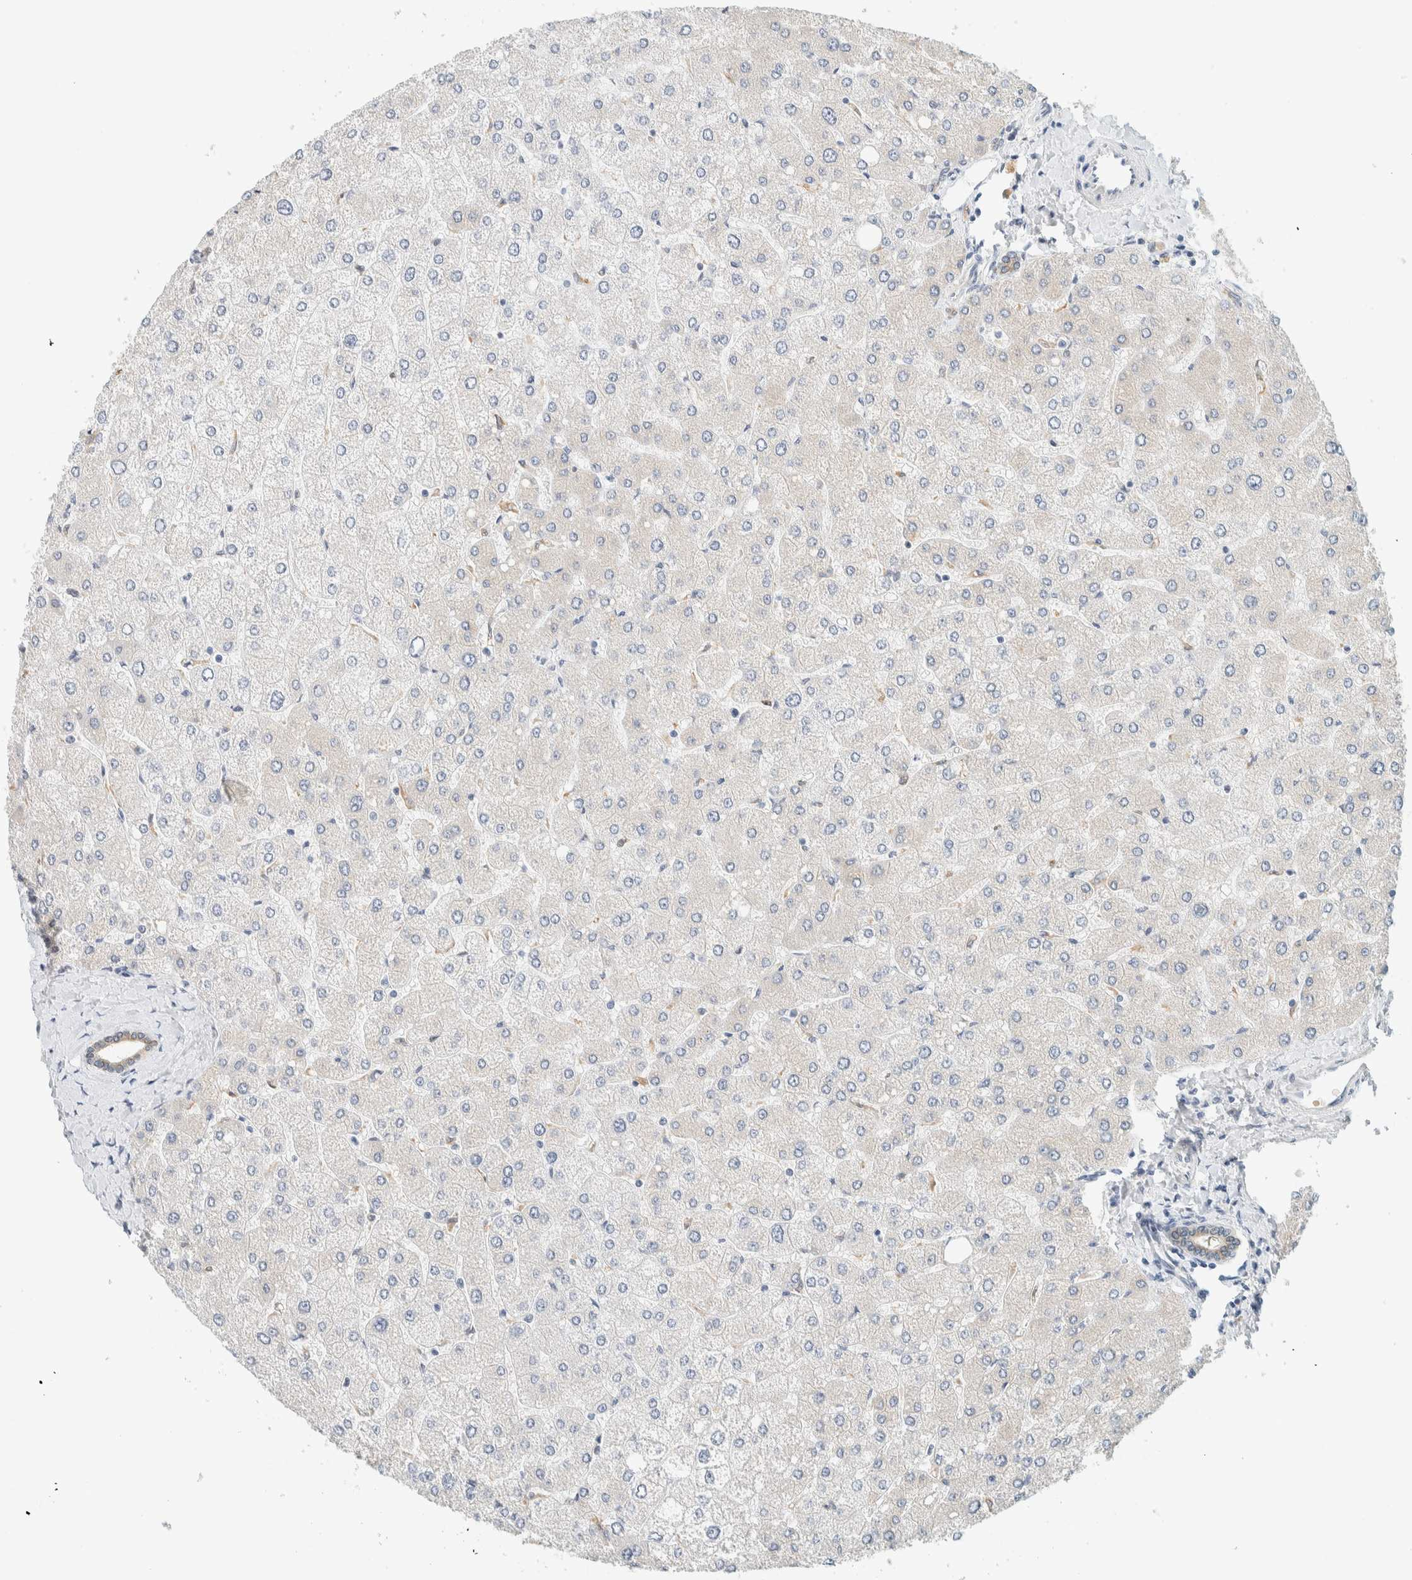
{"staining": {"intensity": "moderate", "quantity": "25%-75%", "location": "cytoplasmic/membranous"}, "tissue": "liver", "cell_type": "Cholangiocytes", "image_type": "normal", "snomed": [{"axis": "morphology", "description": "Normal tissue, NOS"}, {"axis": "topography", "description": "Liver"}], "caption": "Immunohistochemical staining of normal human liver displays medium levels of moderate cytoplasmic/membranous expression in about 25%-75% of cholangiocytes. Using DAB (brown) and hematoxylin (blue) stains, captured at high magnification using brightfield microscopy.", "gene": "SUMF2", "patient": {"sex": "male", "age": 55}}